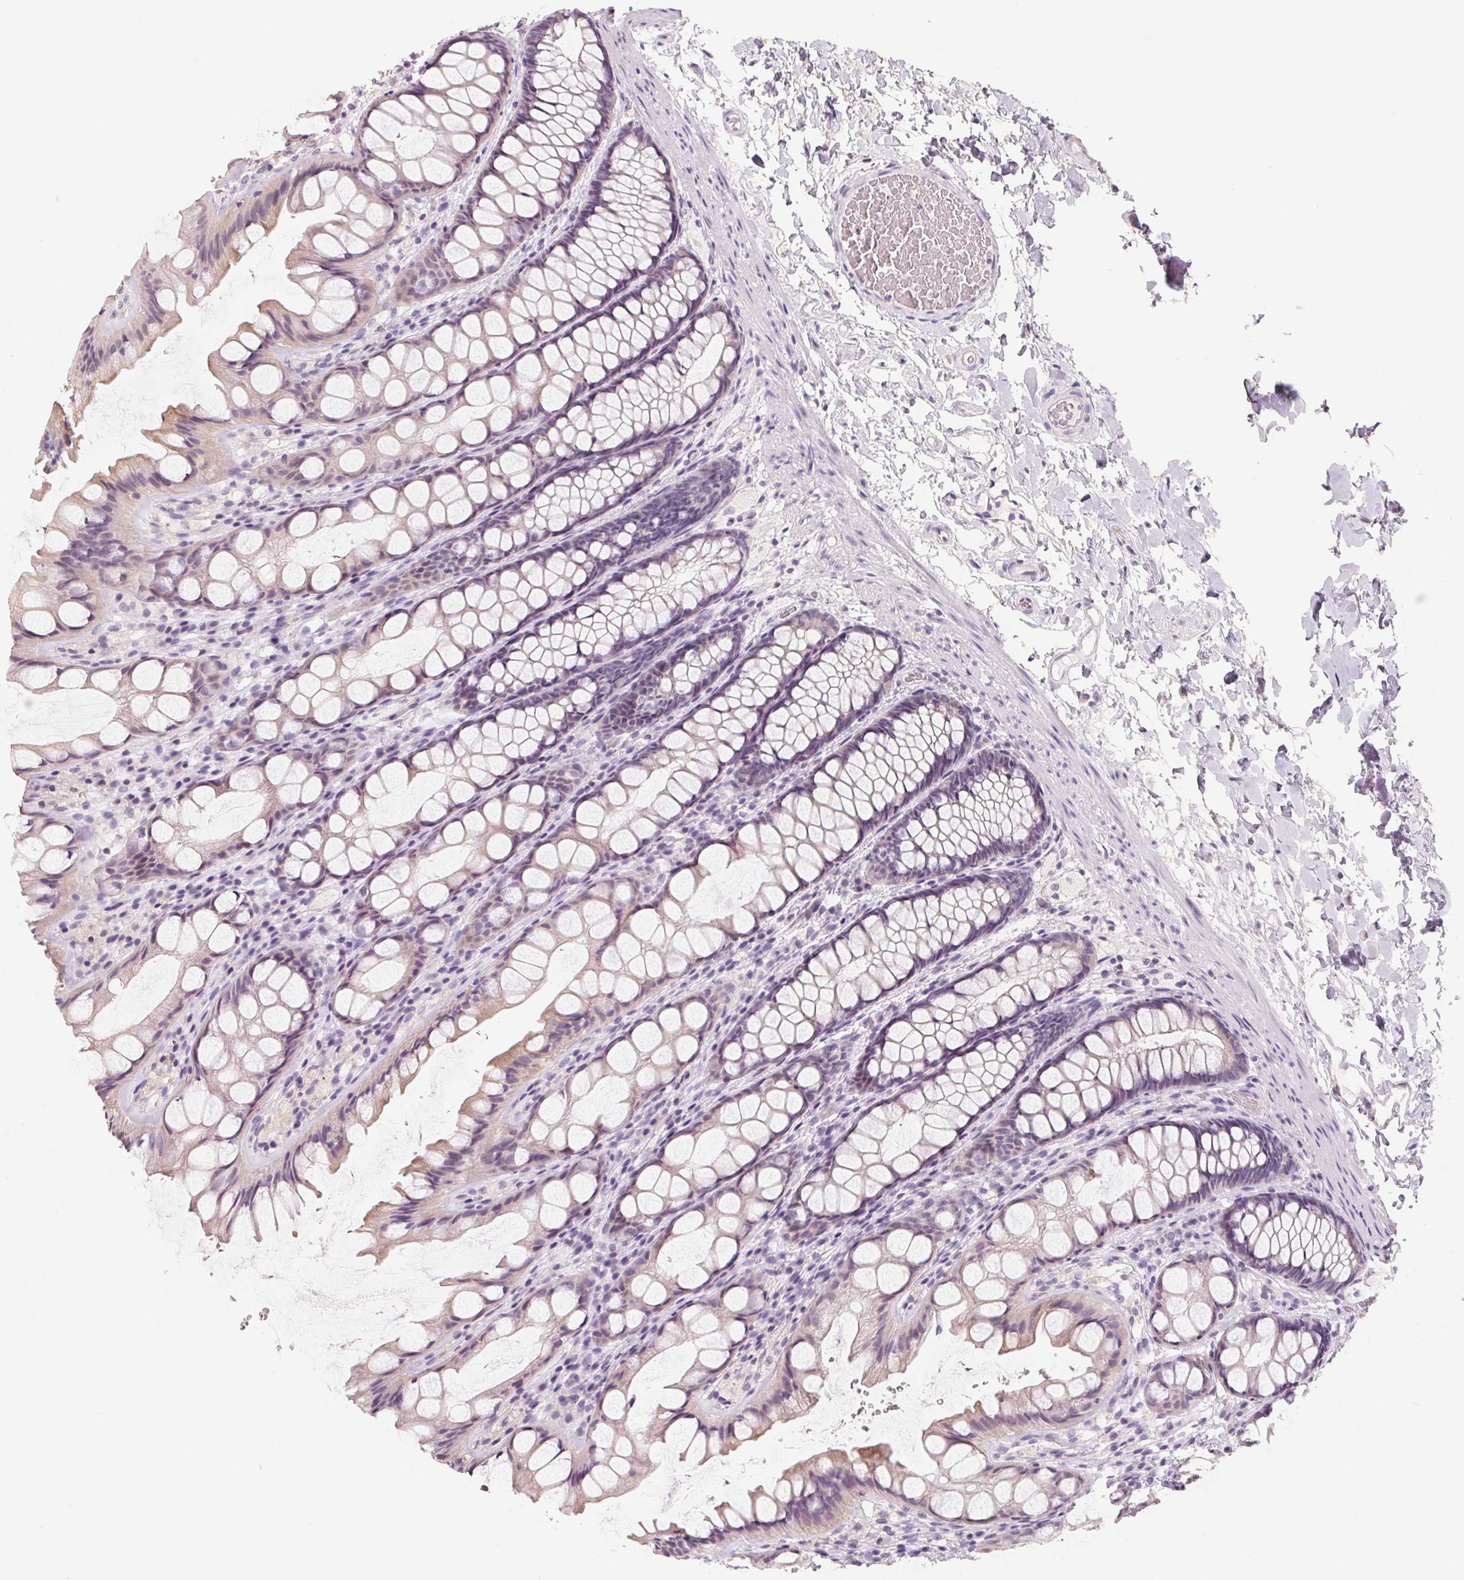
{"staining": {"intensity": "negative", "quantity": "none", "location": "none"}, "tissue": "colon", "cell_type": "Endothelial cells", "image_type": "normal", "snomed": [{"axis": "morphology", "description": "Normal tissue, NOS"}, {"axis": "topography", "description": "Colon"}], "caption": "Immunohistochemical staining of unremarkable colon reveals no significant staining in endothelial cells. The staining is performed using DAB brown chromogen with nuclei counter-stained in using hematoxylin.", "gene": "CAPZA3", "patient": {"sex": "male", "age": 47}}